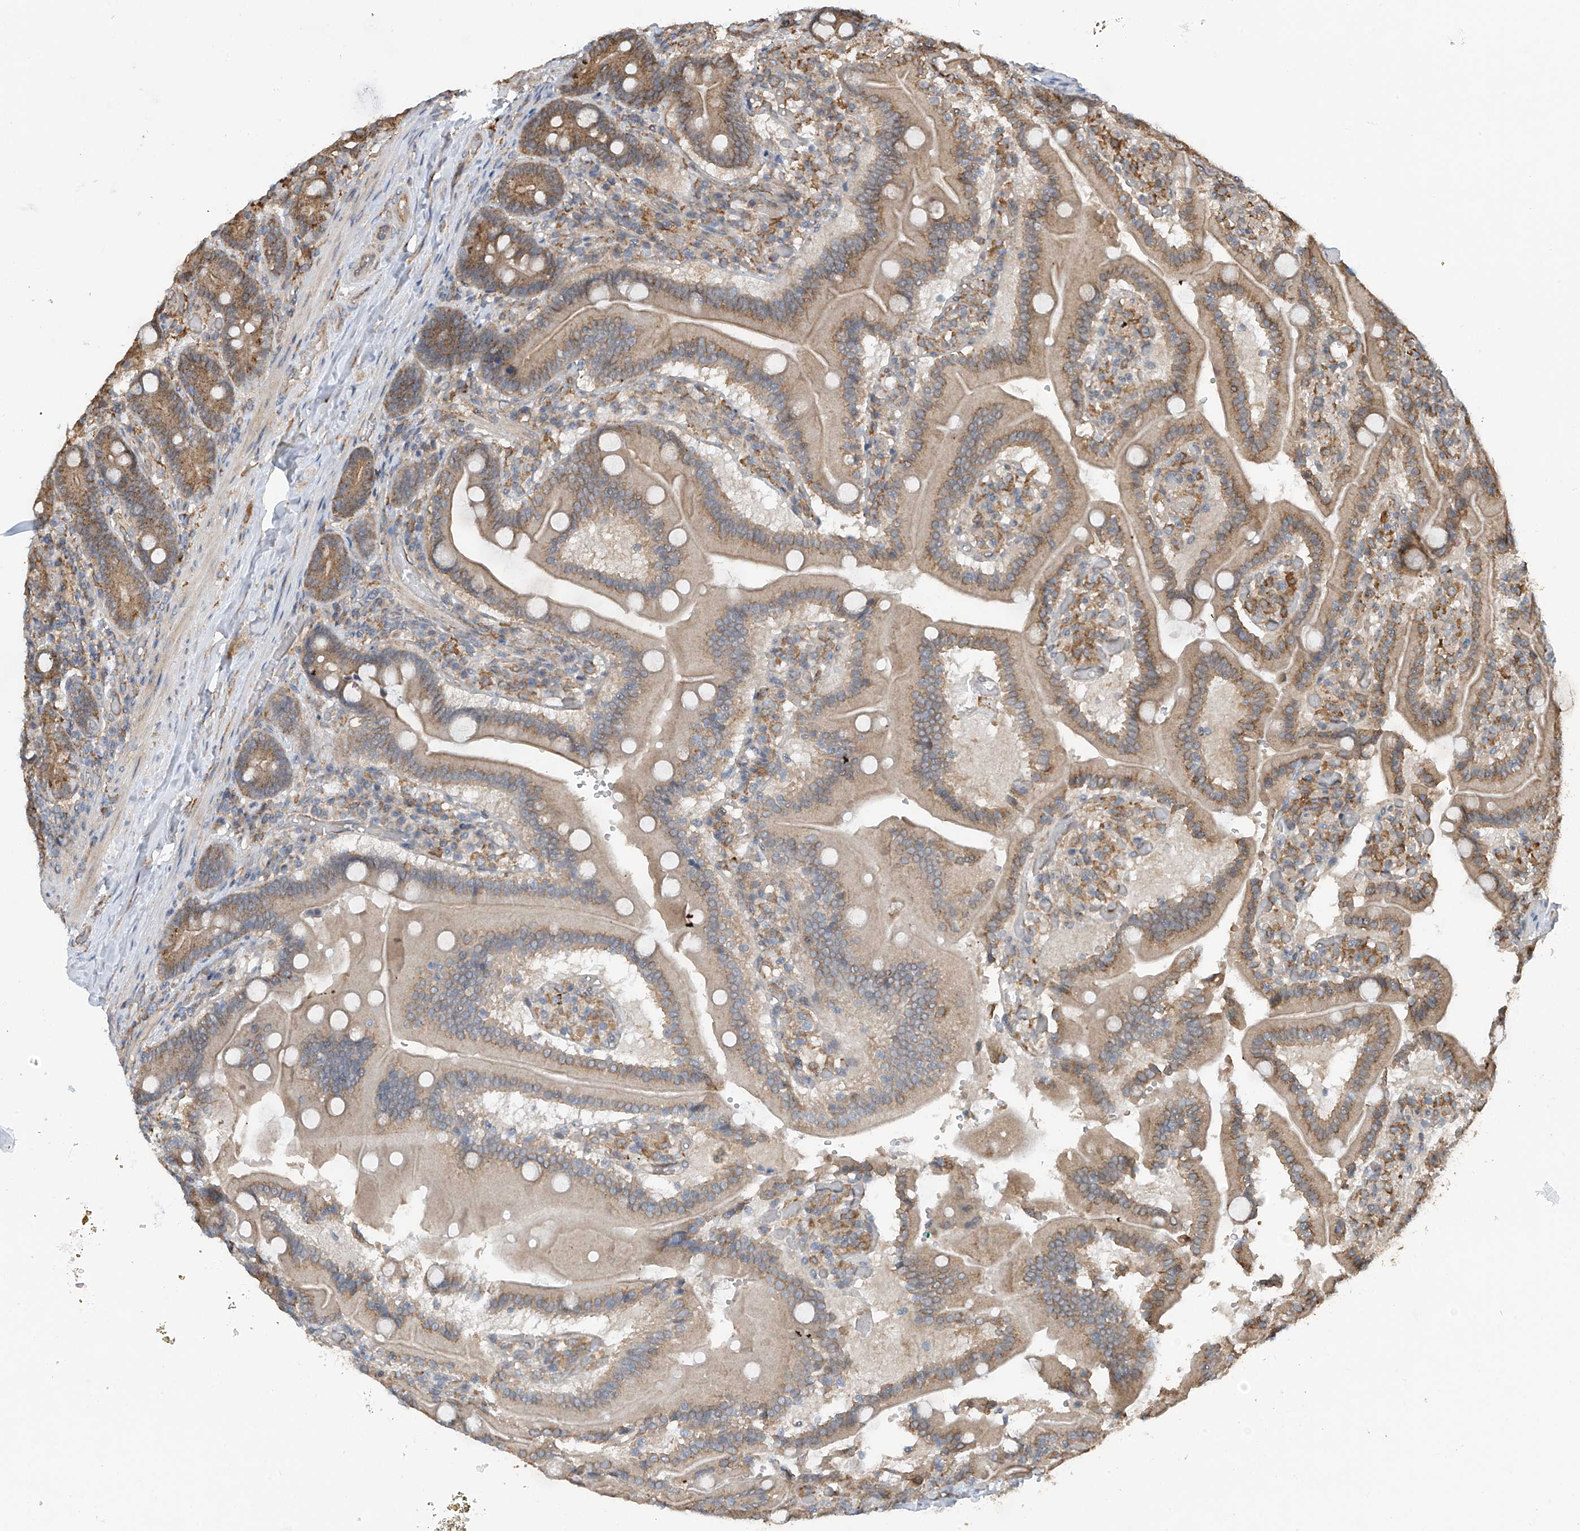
{"staining": {"intensity": "moderate", "quantity": "25%-75%", "location": "cytoplasmic/membranous"}, "tissue": "duodenum", "cell_type": "Glandular cells", "image_type": "normal", "snomed": [{"axis": "morphology", "description": "Normal tissue, NOS"}, {"axis": "topography", "description": "Duodenum"}], "caption": "Protein expression by immunohistochemistry (IHC) displays moderate cytoplasmic/membranous positivity in about 25%-75% of glandular cells in normal duodenum.", "gene": "ZNF189", "patient": {"sex": "female", "age": 62}}